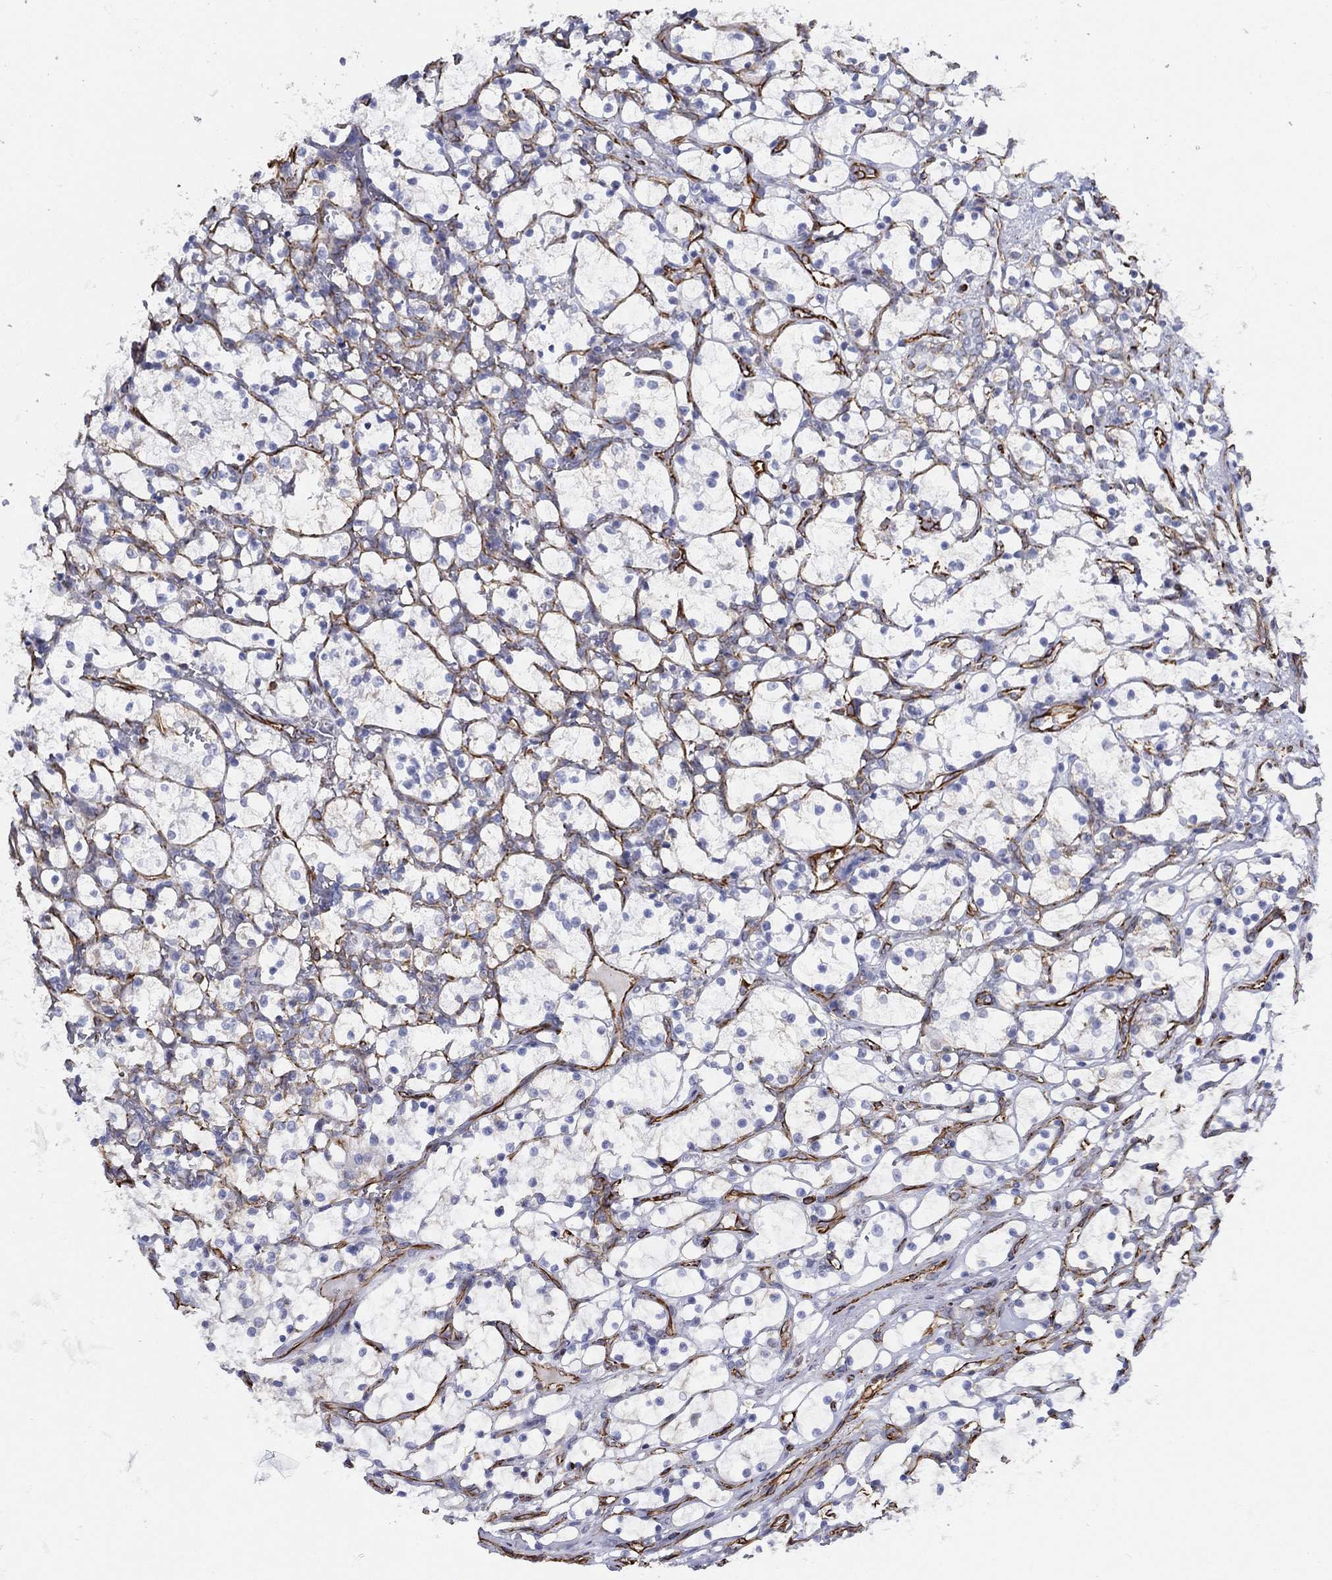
{"staining": {"intensity": "negative", "quantity": "none", "location": "none"}, "tissue": "renal cancer", "cell_type": "Tumor cells", "image_type": "cancer", "snomed": [{"axis": "morphology", "description": "Adenocarcinoma, NOS"}, {"axis": "topography", "description": "Kidney"}], "caption": "Immunohistochemistry (IHC) photomicrograph of renal cancer stained for a protein (brown), which displays no positivity in tumor cells.", "gene": "MAS1", "patient": {"sex": "female", "age": 69}}